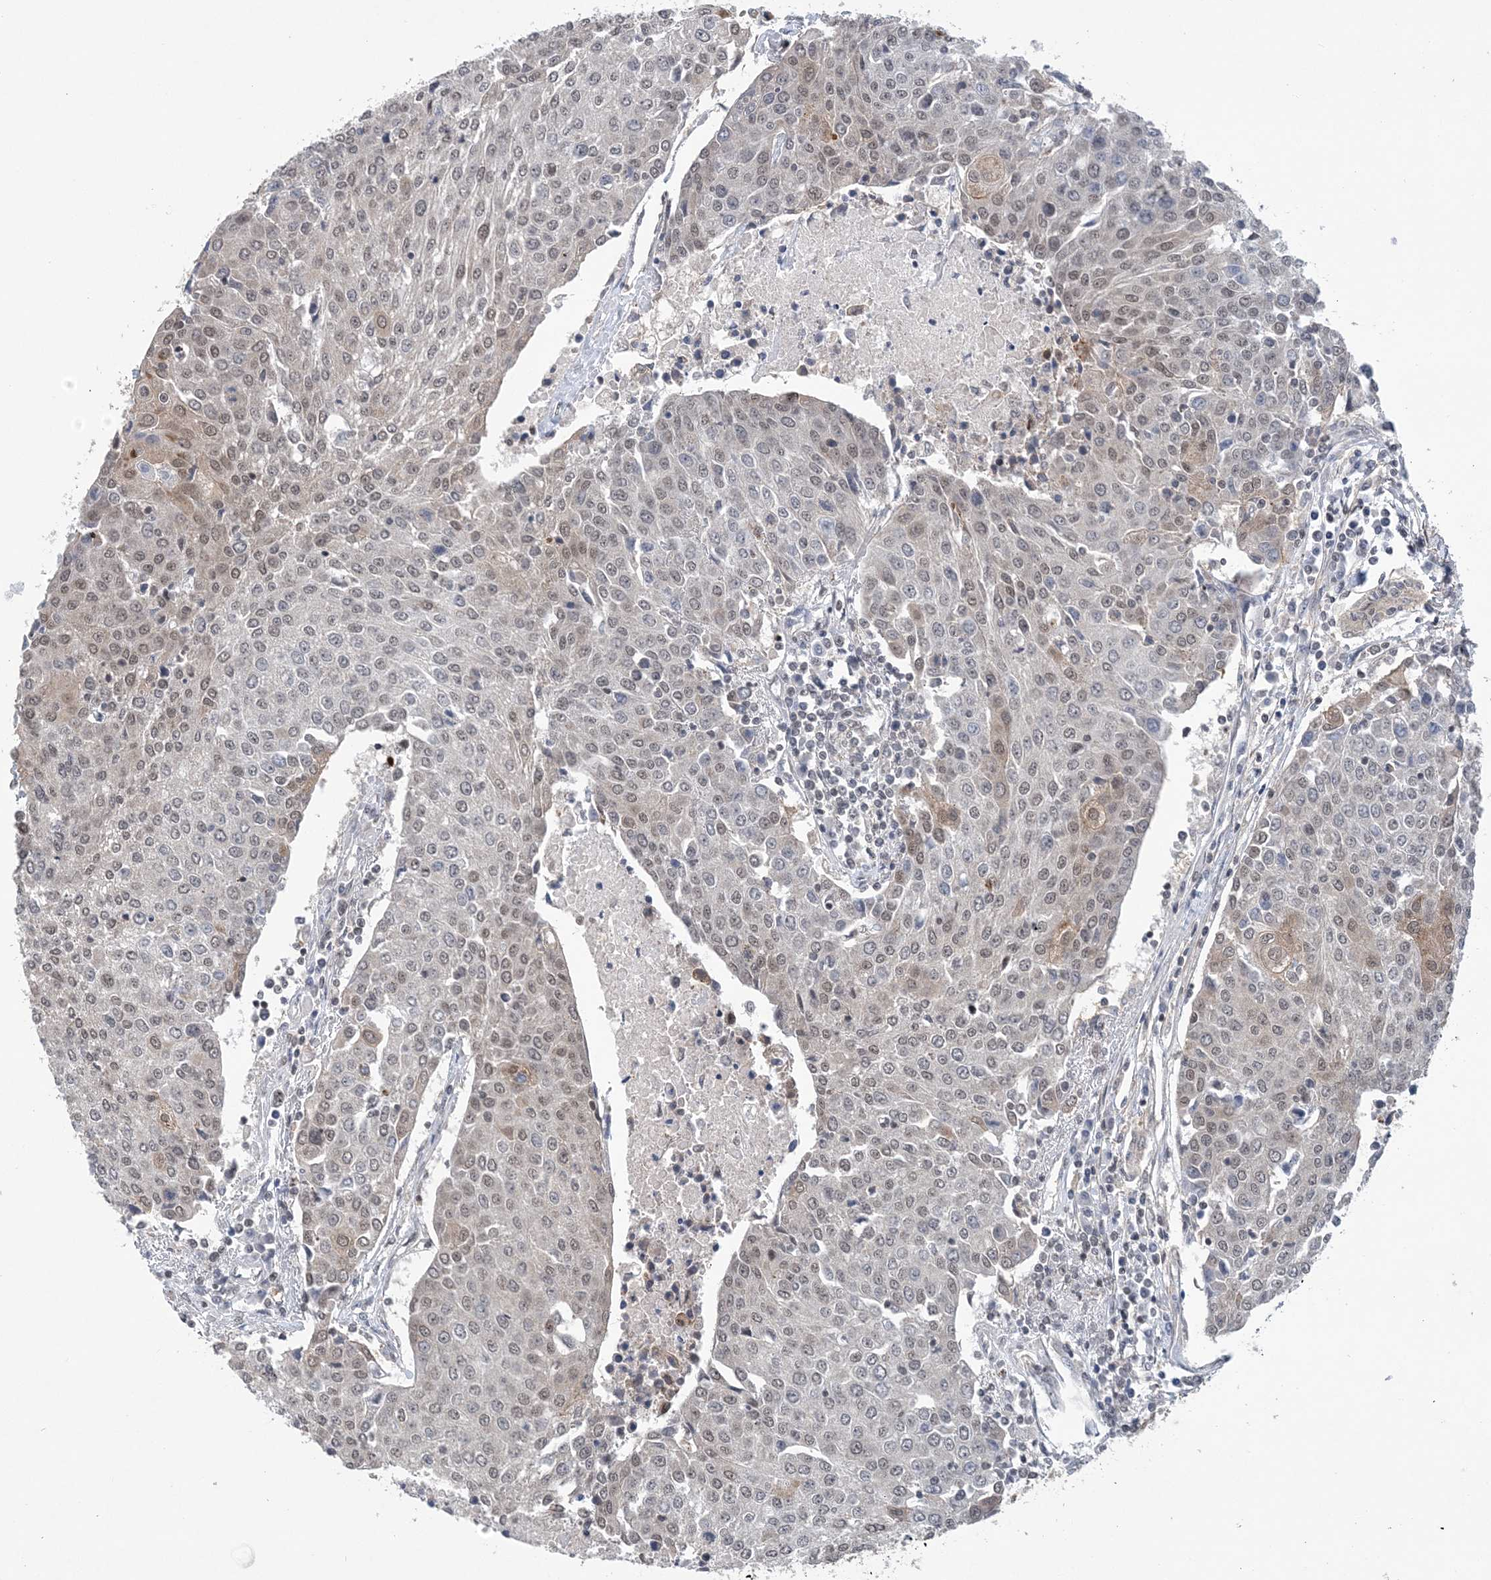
{"staining": {"intensity": "weak", "quantity": ">75%", "location": "nuclear"}, "tissue": "urothelial cancer", "cell_type": "Tumor cells", "image_type": "cancer", "snomed": [{"axis": "morphology", "description": "Urothelial carcinoma, High grade"}, {"axis": "topography", "description": "Urinary bladder"}], "caption": "A high-resolution photomicrograph shows immunohistochemistry (IHC) staining of urothelial cancer, which reveals weak nuclear expression in approximately >75% of tumor cells.", "gene": "CCDC152", "patient": {"sex": "female", "age": 85}}